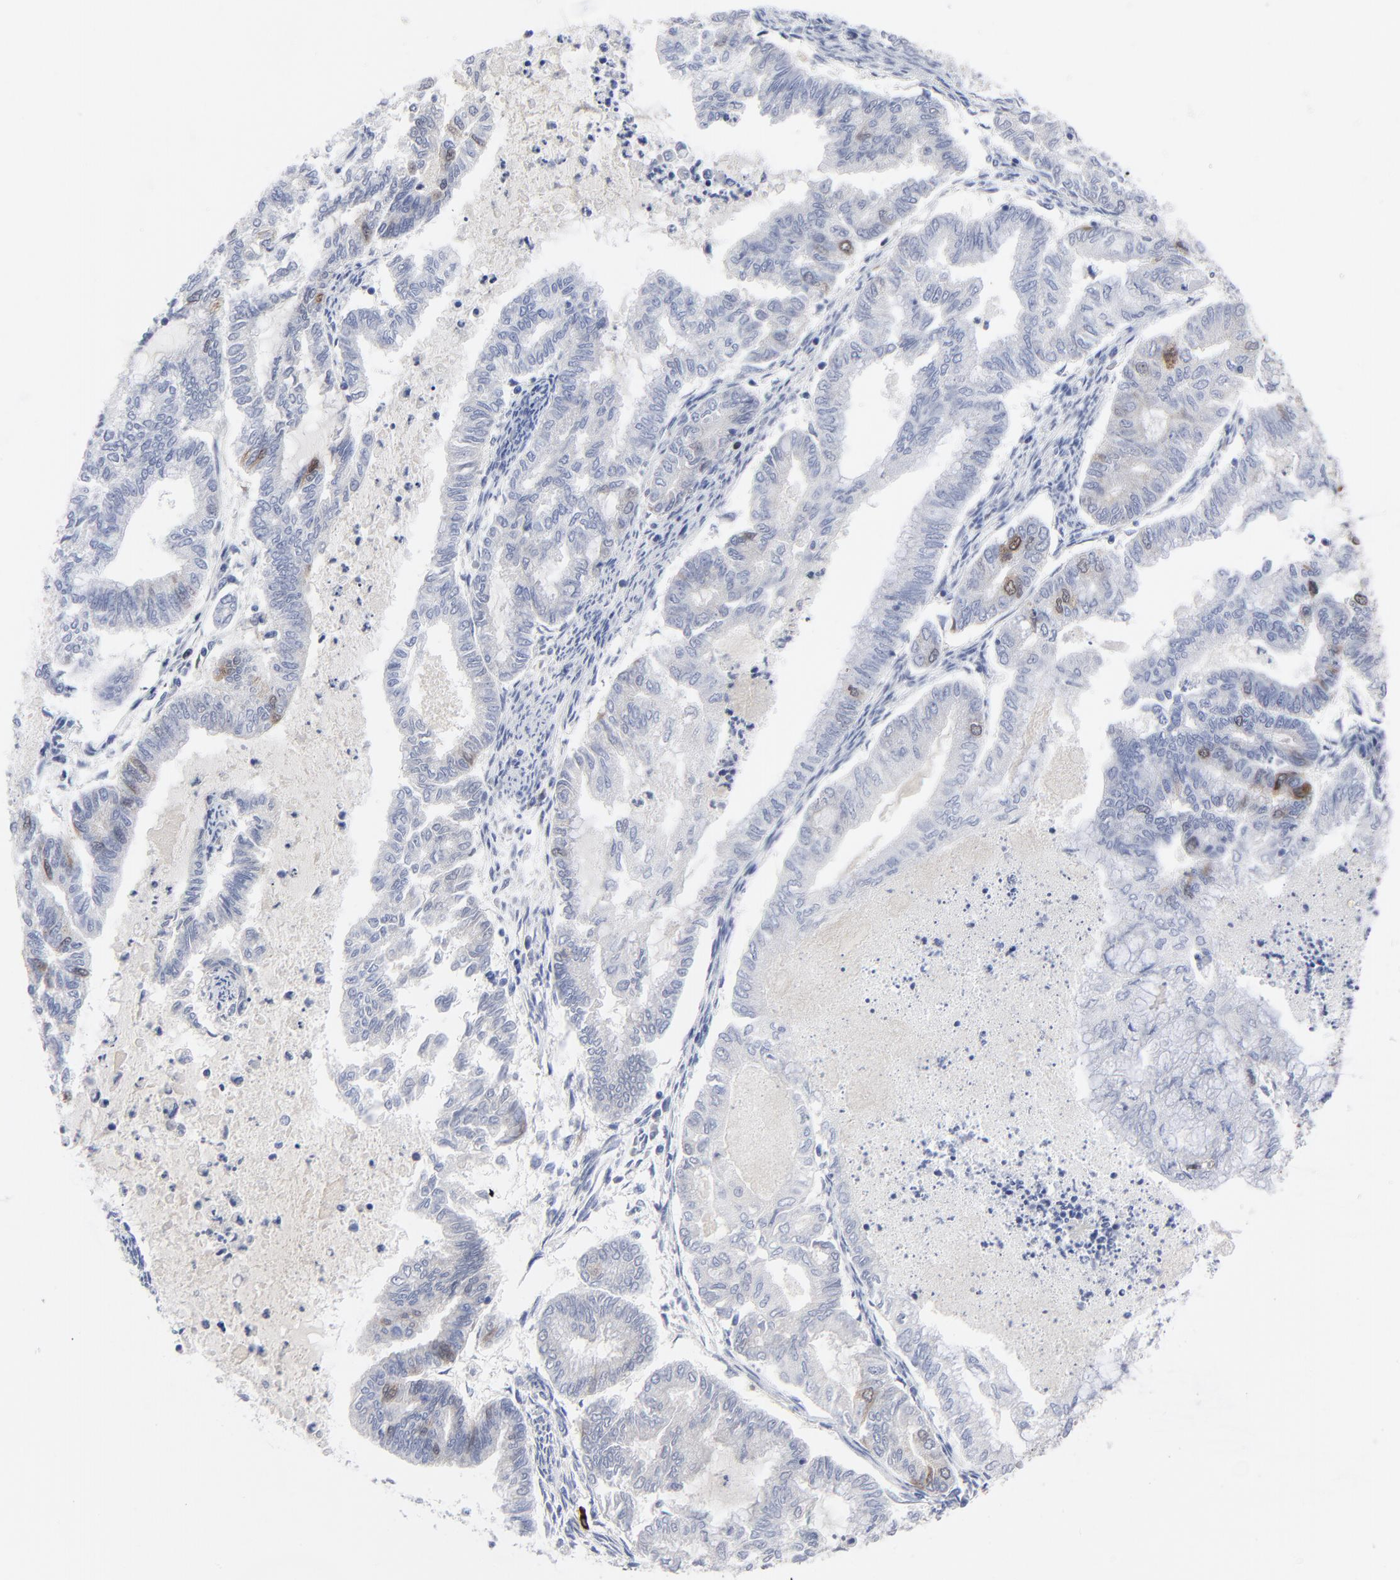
{"staining": {"intensity": "moderate", "quantity": "<25%", "location": "cytoplasmic/membranous,nuclear"}, "tissue": "endometrial cancer", "cell_type": "Tumor cells", "image_type": "cancer", "snomed": [{"axis": "morphology", "description": "Adenocarcinoma, NOS"}, {"axis": "topography", "description": "Endometrium"}], "caption": "Immunohistochemistry image of endometrial cancer stained for a protein (brown), which displays low levels of moderate cytoplasmic/membranous and nuclear staining in about <25% of tumor cells.", "gene": "CDK1", "patient": {"sex": "female", "age": 79}}